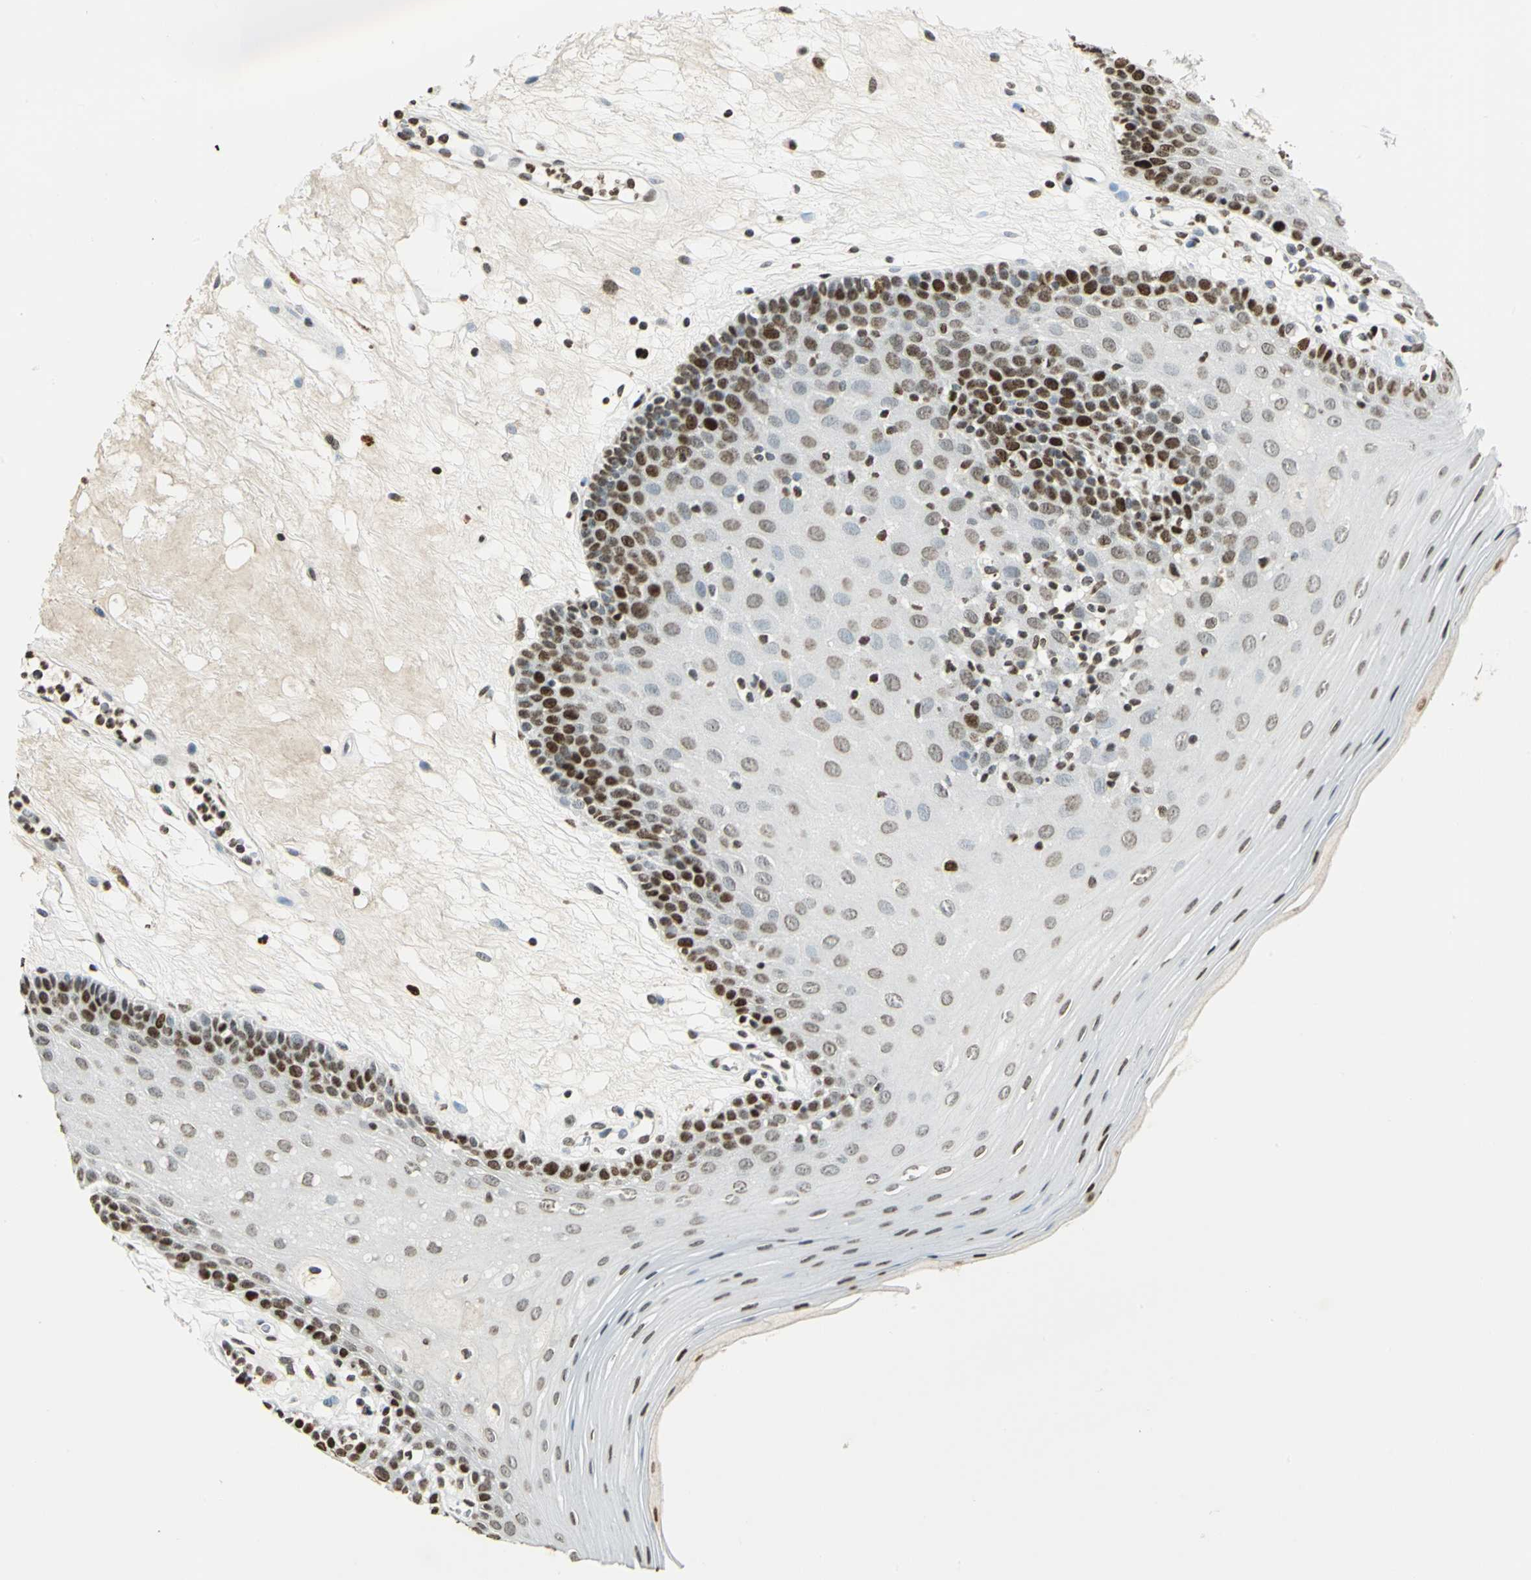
{"staining": {"intensity": "strong", "quantity": "25%-75%", "location": "nuclear"}, "tissue": "oral mucosa", "cell_type": "Squamous epithelial cells", "image_type": "normal", "snomed": [{"axis": "morphology", "description": "Normal tissue, NOS"}, {"axis": "morphology", "description": "Squamous cell carcinoma, NOS"}, {"axis": "topography", "description": "Skeletal muscle"}, {"axis": "topography", "description": "Oral tissue"}, {"axis": "topography", "description": "Head-Neck"}], "caption": "This is an image of immunohistochemistry staining of benign oral mucosa, which shows strong positivity in the nuclear of squamous epithelial cells.", "gene": "MCM4", "patient": {"sex": "male", "age": 71}}